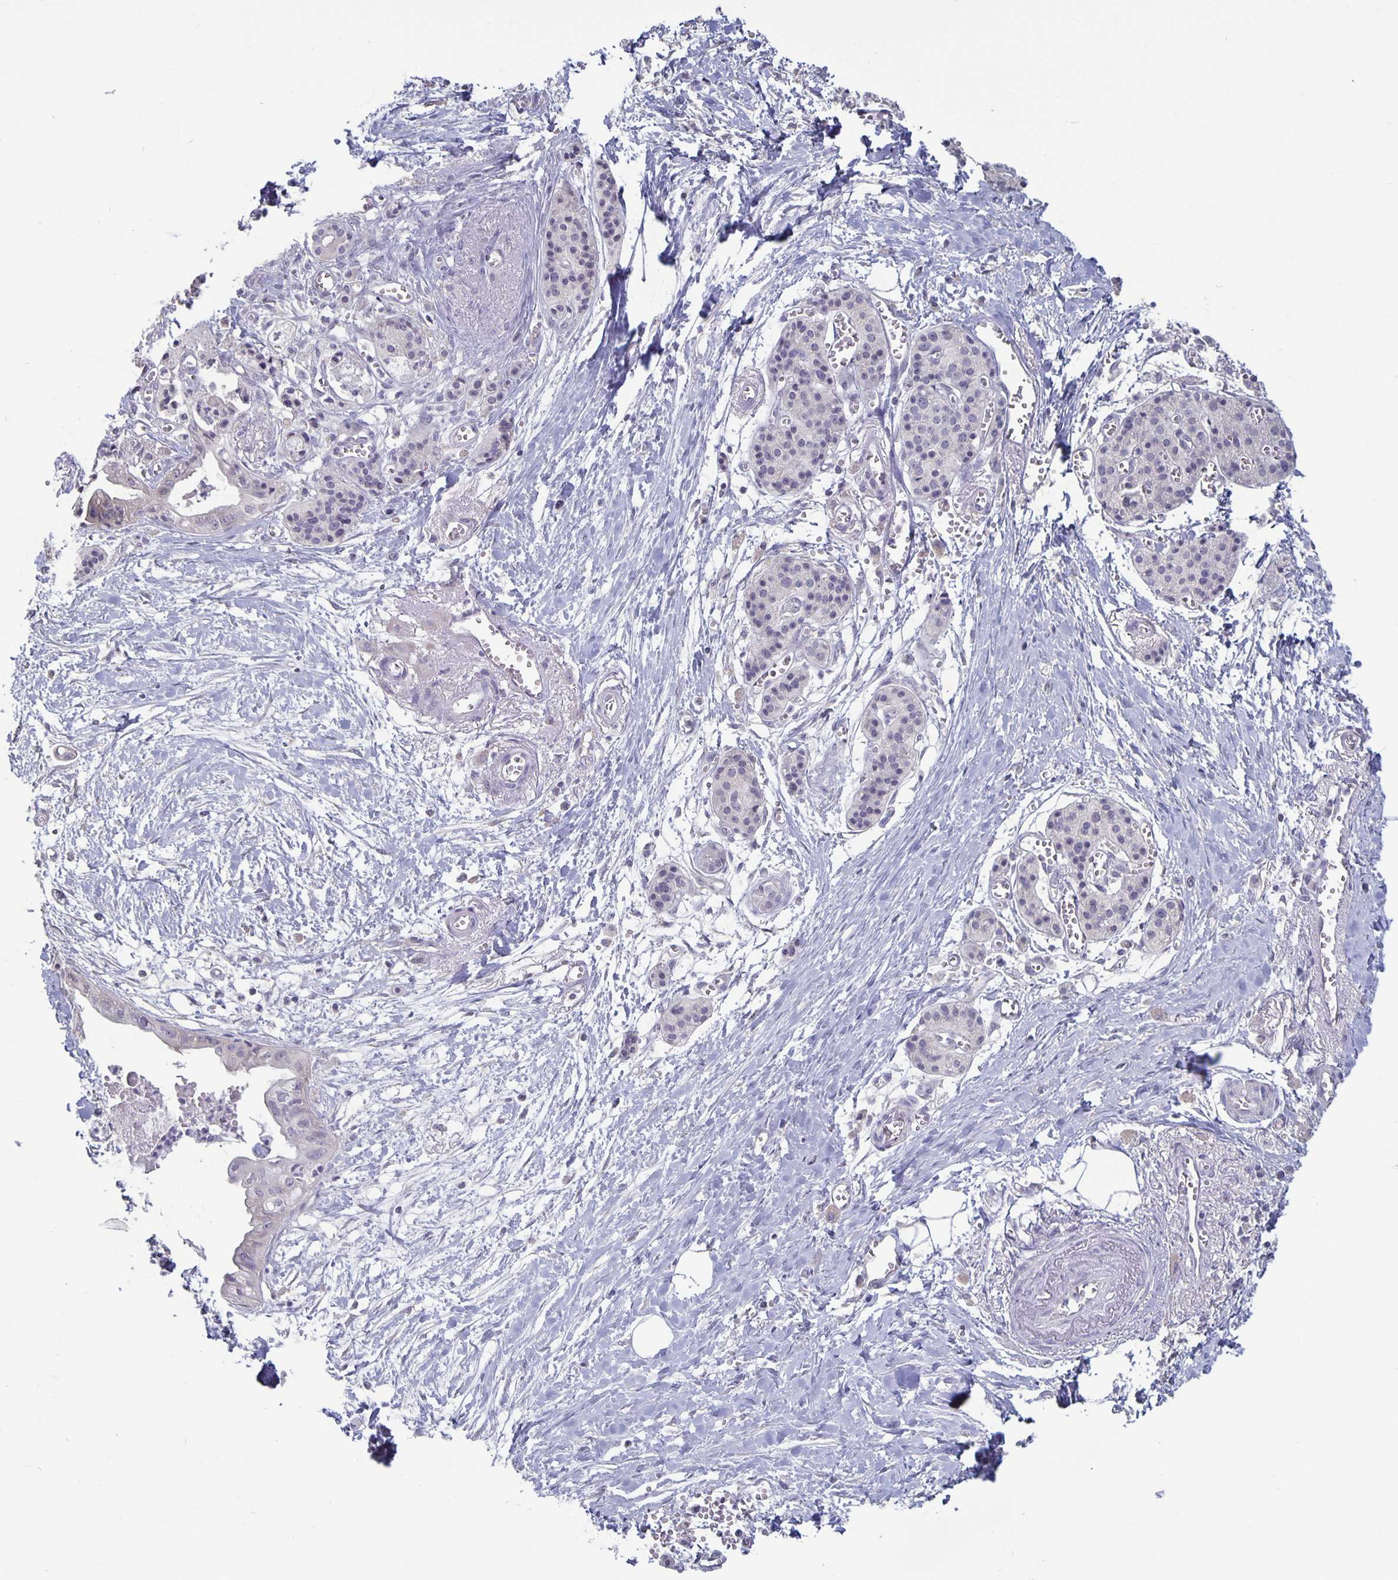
{"staining": {"intensity": "negative", "quantity": "none", "location": "none"}, "tissue": "pancreatic cancer", "cell_type": "Tumor cells", "image_type": "cancer", "snomed": [{"axis": "morphology", "description": "Adenocarcinoma, NOS"}, {"axis": "topography", "description": "Pancreas"}], "caption": "Image shows no protein expression in tumor cells of pancreatic cancer tissue. (Stains: DAB immunohistochemistry with hematoxylin counter stain, Microscopy: brightfield microscopy at high magnification).", "gene": "PLCB3", "patient": {"sex": "male", "age": 71}}